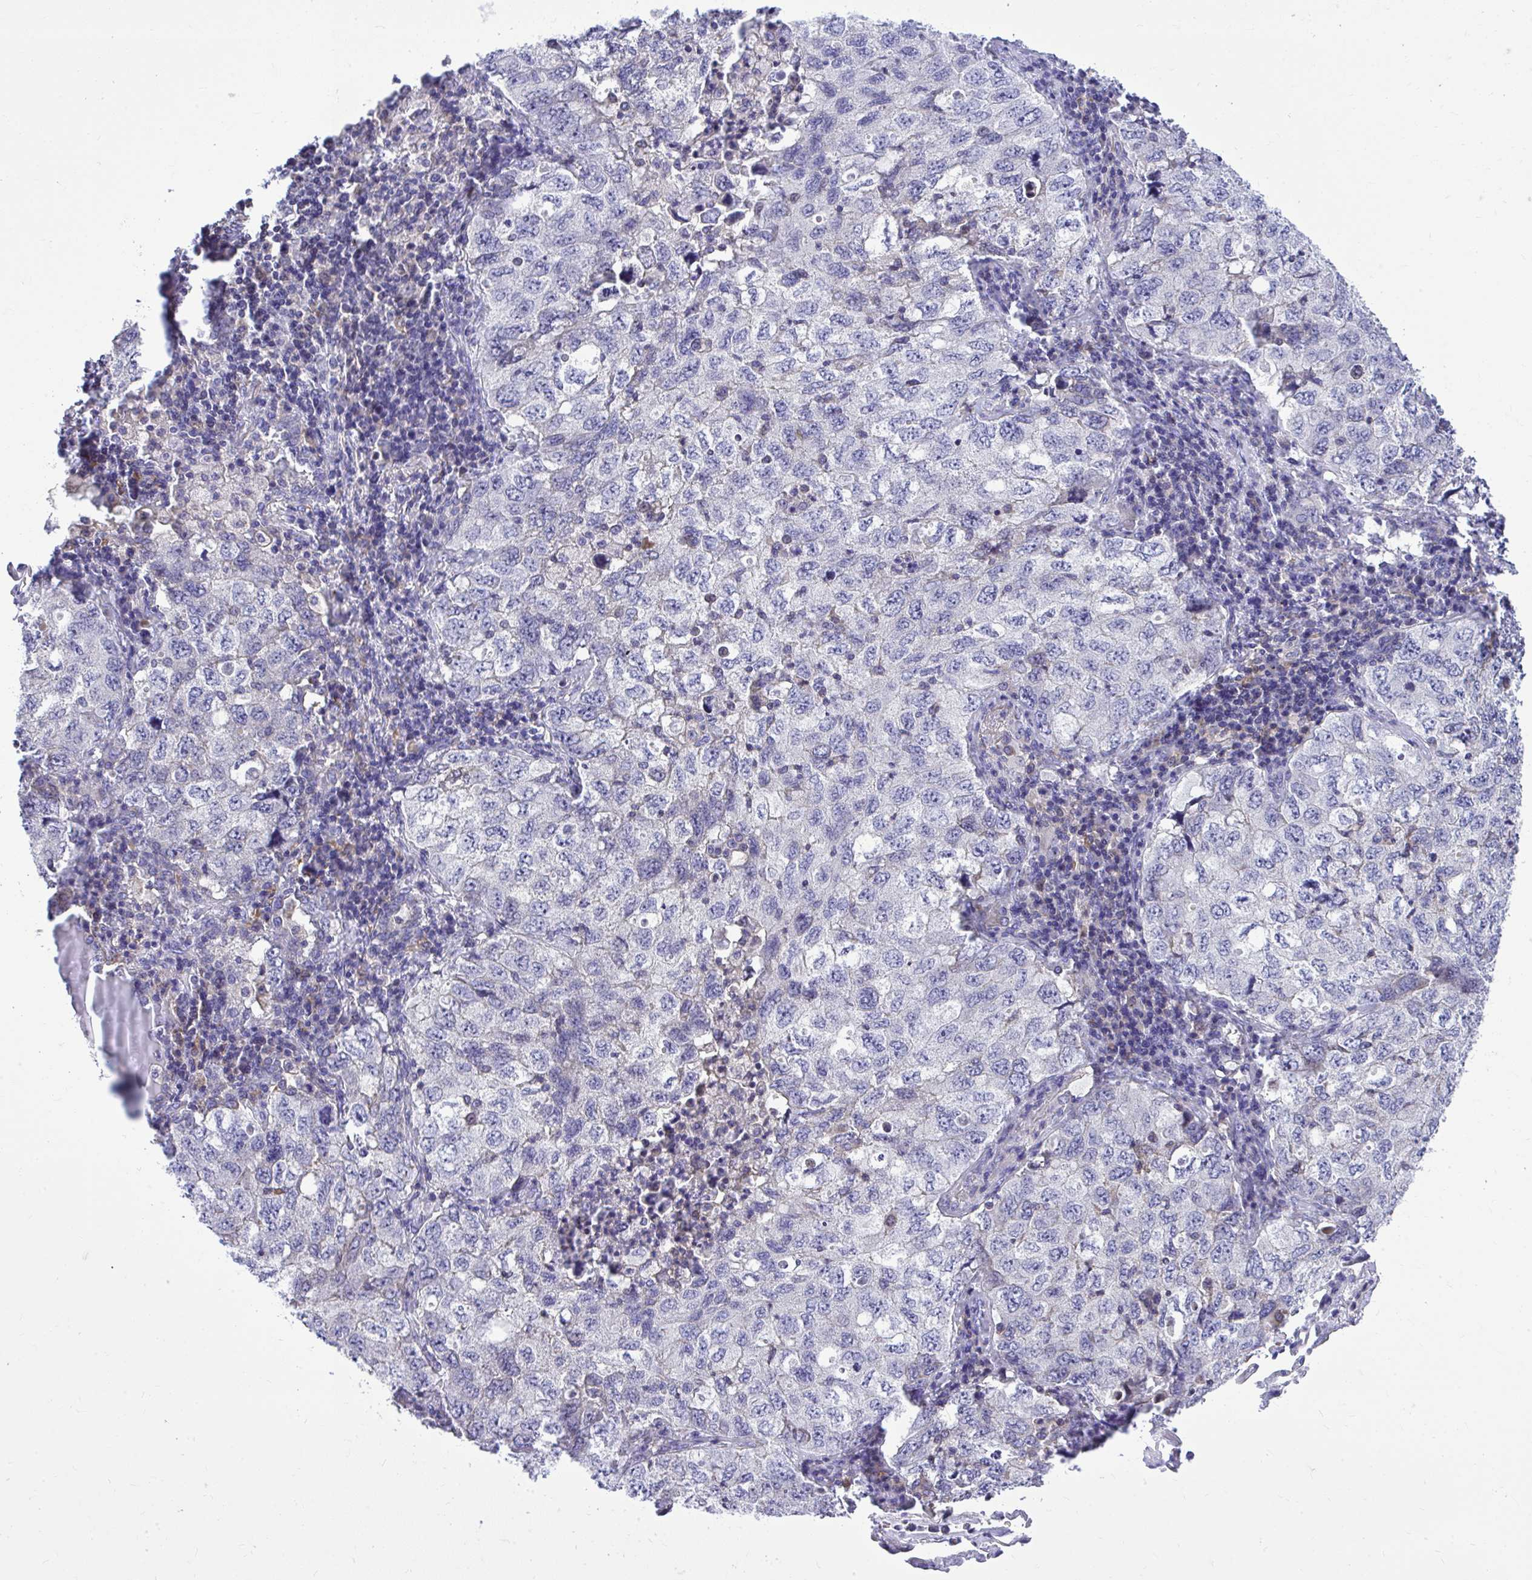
{"staining": {"intensity": "negative", "quantity": "none", "location": "none"}, "tissue": "lung cancer", "cell_type": "Tumor cells", "image_type": "cancer", "snomed": [{"axis": "morphology", "description": "Adenocarcinoma, NOS"}, {"axis": "topography", "description": "Lung"}], "caption": "High power microscopy photomicrograph of an immunohistochemistry (IHC) micrograph of lung adenocarcinoma, revealing no significant positivity in tumor cells.", "gene": "GRK4", "patient": {"sex": "female", "age": 57}}